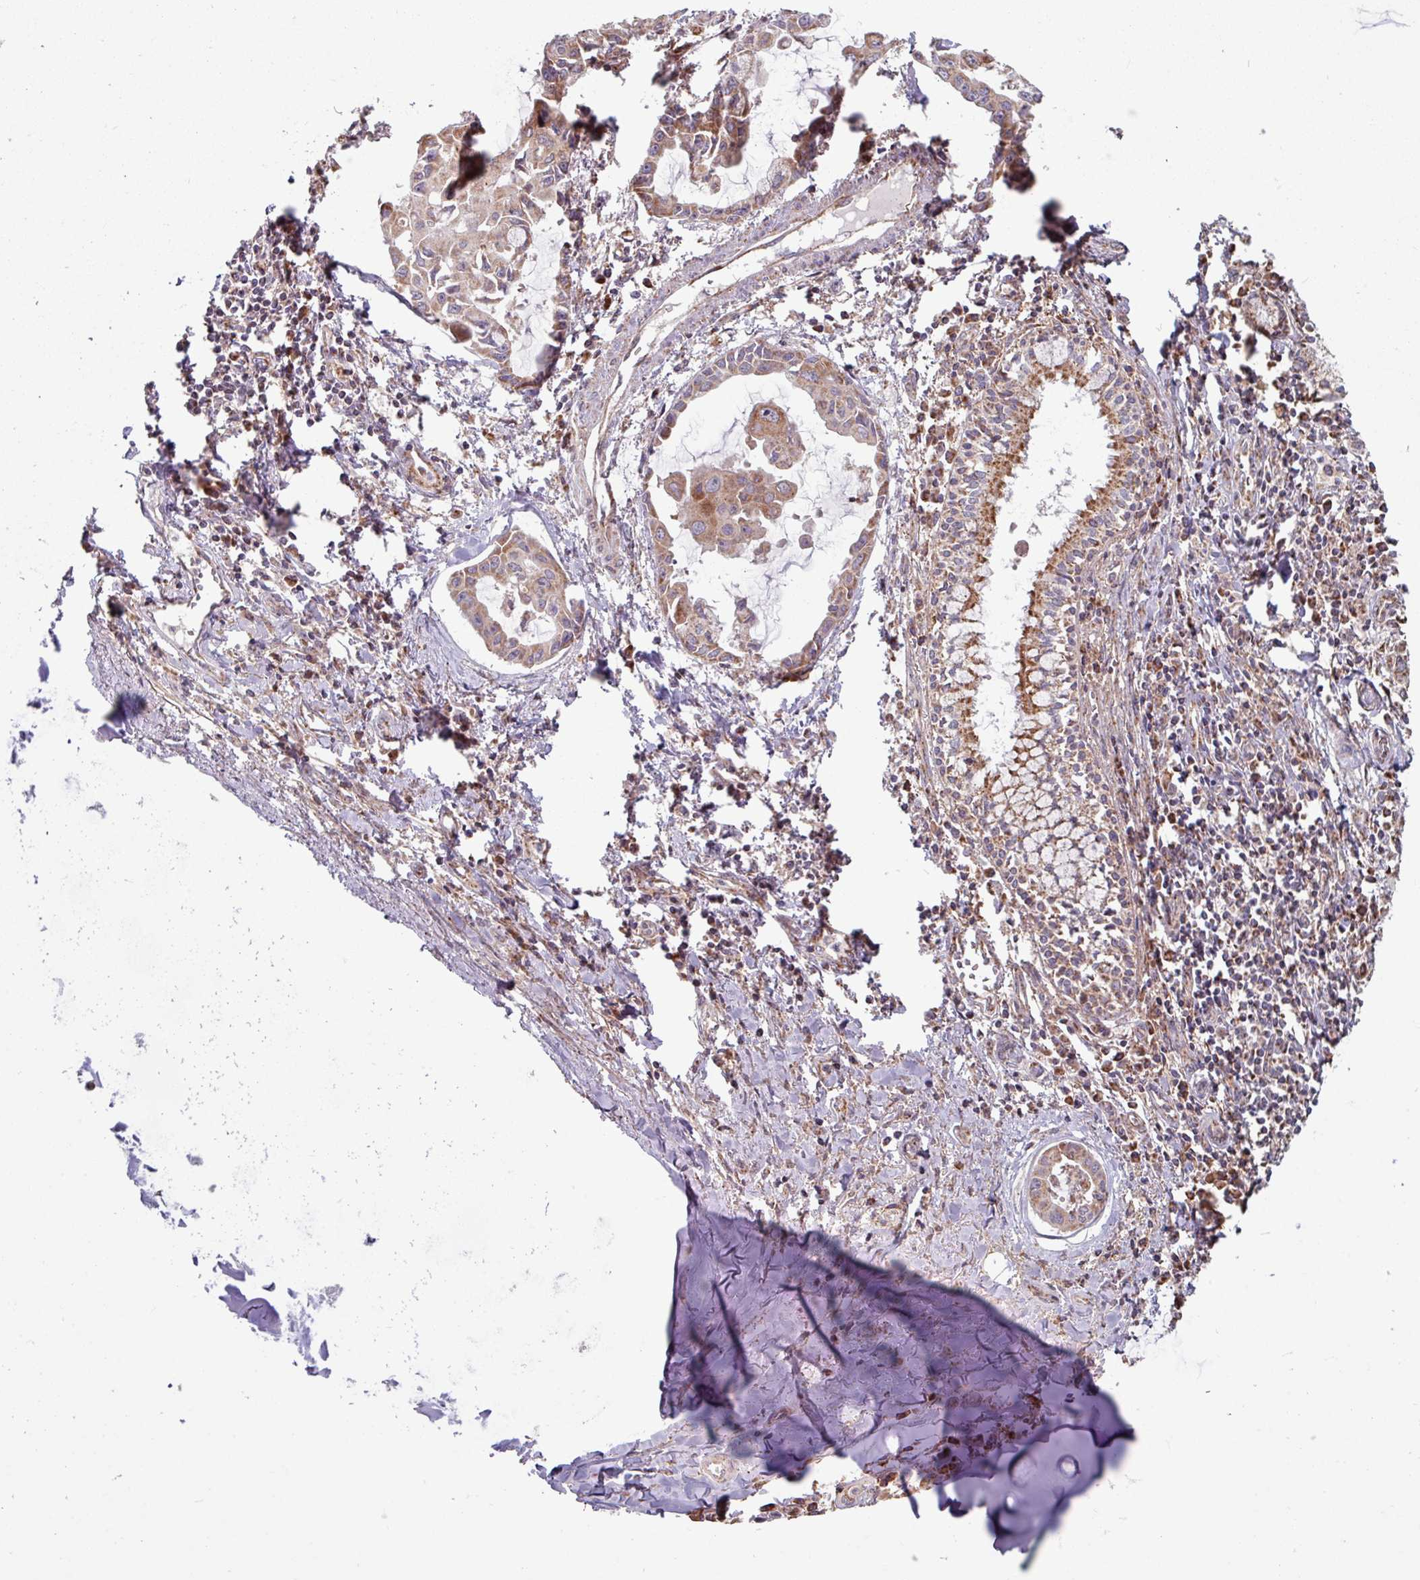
{"staining": {"intensity": "moderate", "quantity": "25%-75%", "location": "cytoplasmic/membranous"}, "tissue": "lung cancer", "cell_type": "Tumor cells", "image_type": "cancer", "snomed": [{"axis": "morphology", "description": "Adenocarcinoma, NOS"}, {"axis": "topography", "description": "Lung"}], "caption": "Human lung cancer stained with a protein marker demonstrates moderate staining in tumor cells.", "gene": "COX7C", "patient": {"sex": "male", "age": 64}}